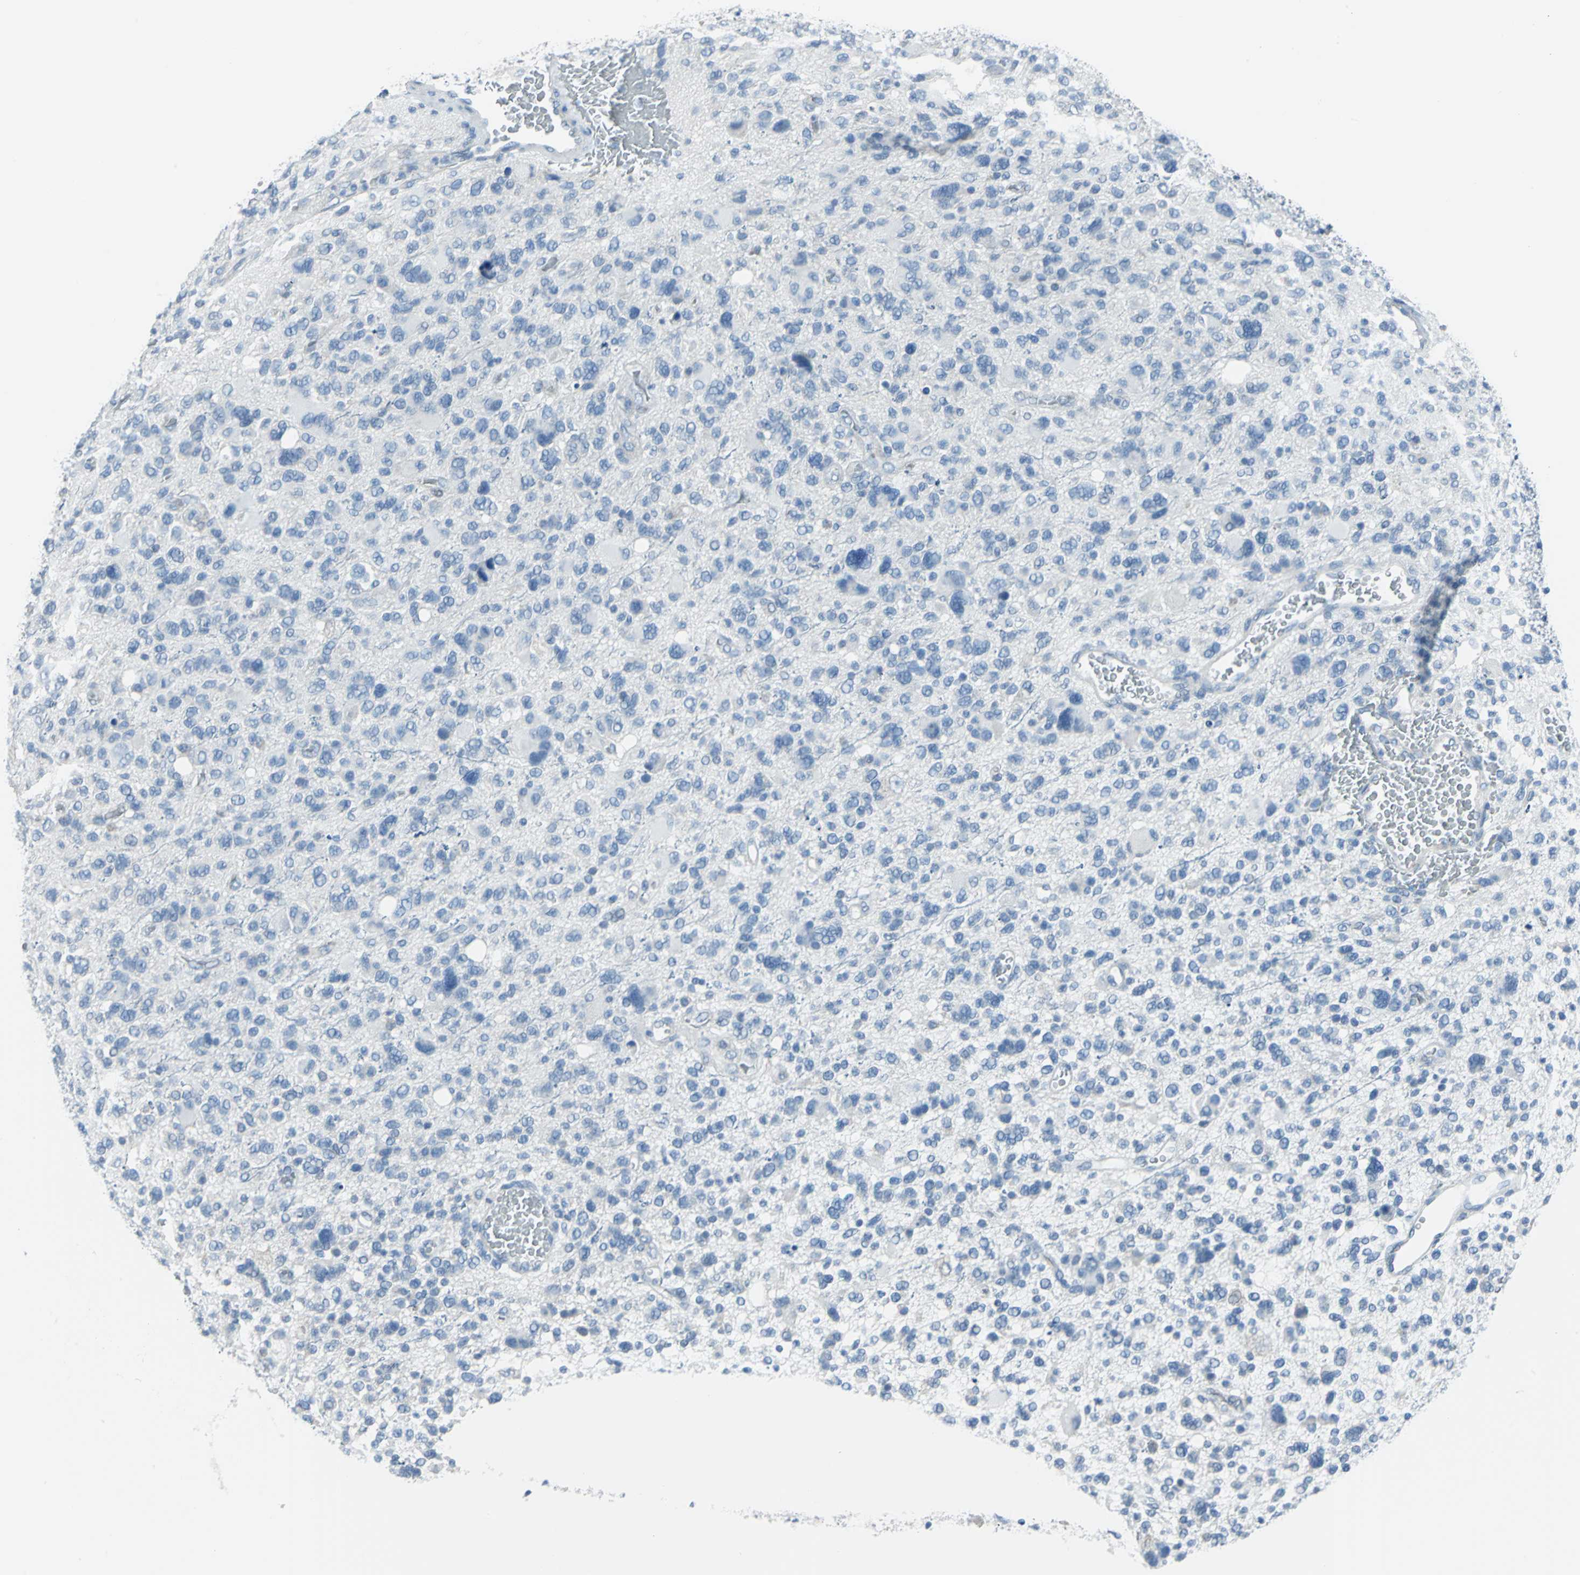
{"staining": {"intensity": "negative", "quantity": "none", "location": "none"}, "tissue": "glioma", "cell_type": "Tumor cells", "image_type": "cancer", "snomed": [{"axis": "morphology", "description": "Glioma, malignant, High grade"}, {"axis": "topography", "description": "Brain"}], "caption": "Micrograph shows no protein positivity in tumor cells of malignant glioma (high-grade) tissue.", "gene": "DNAI2", "patient": {"sex": "male", "age": 48}}